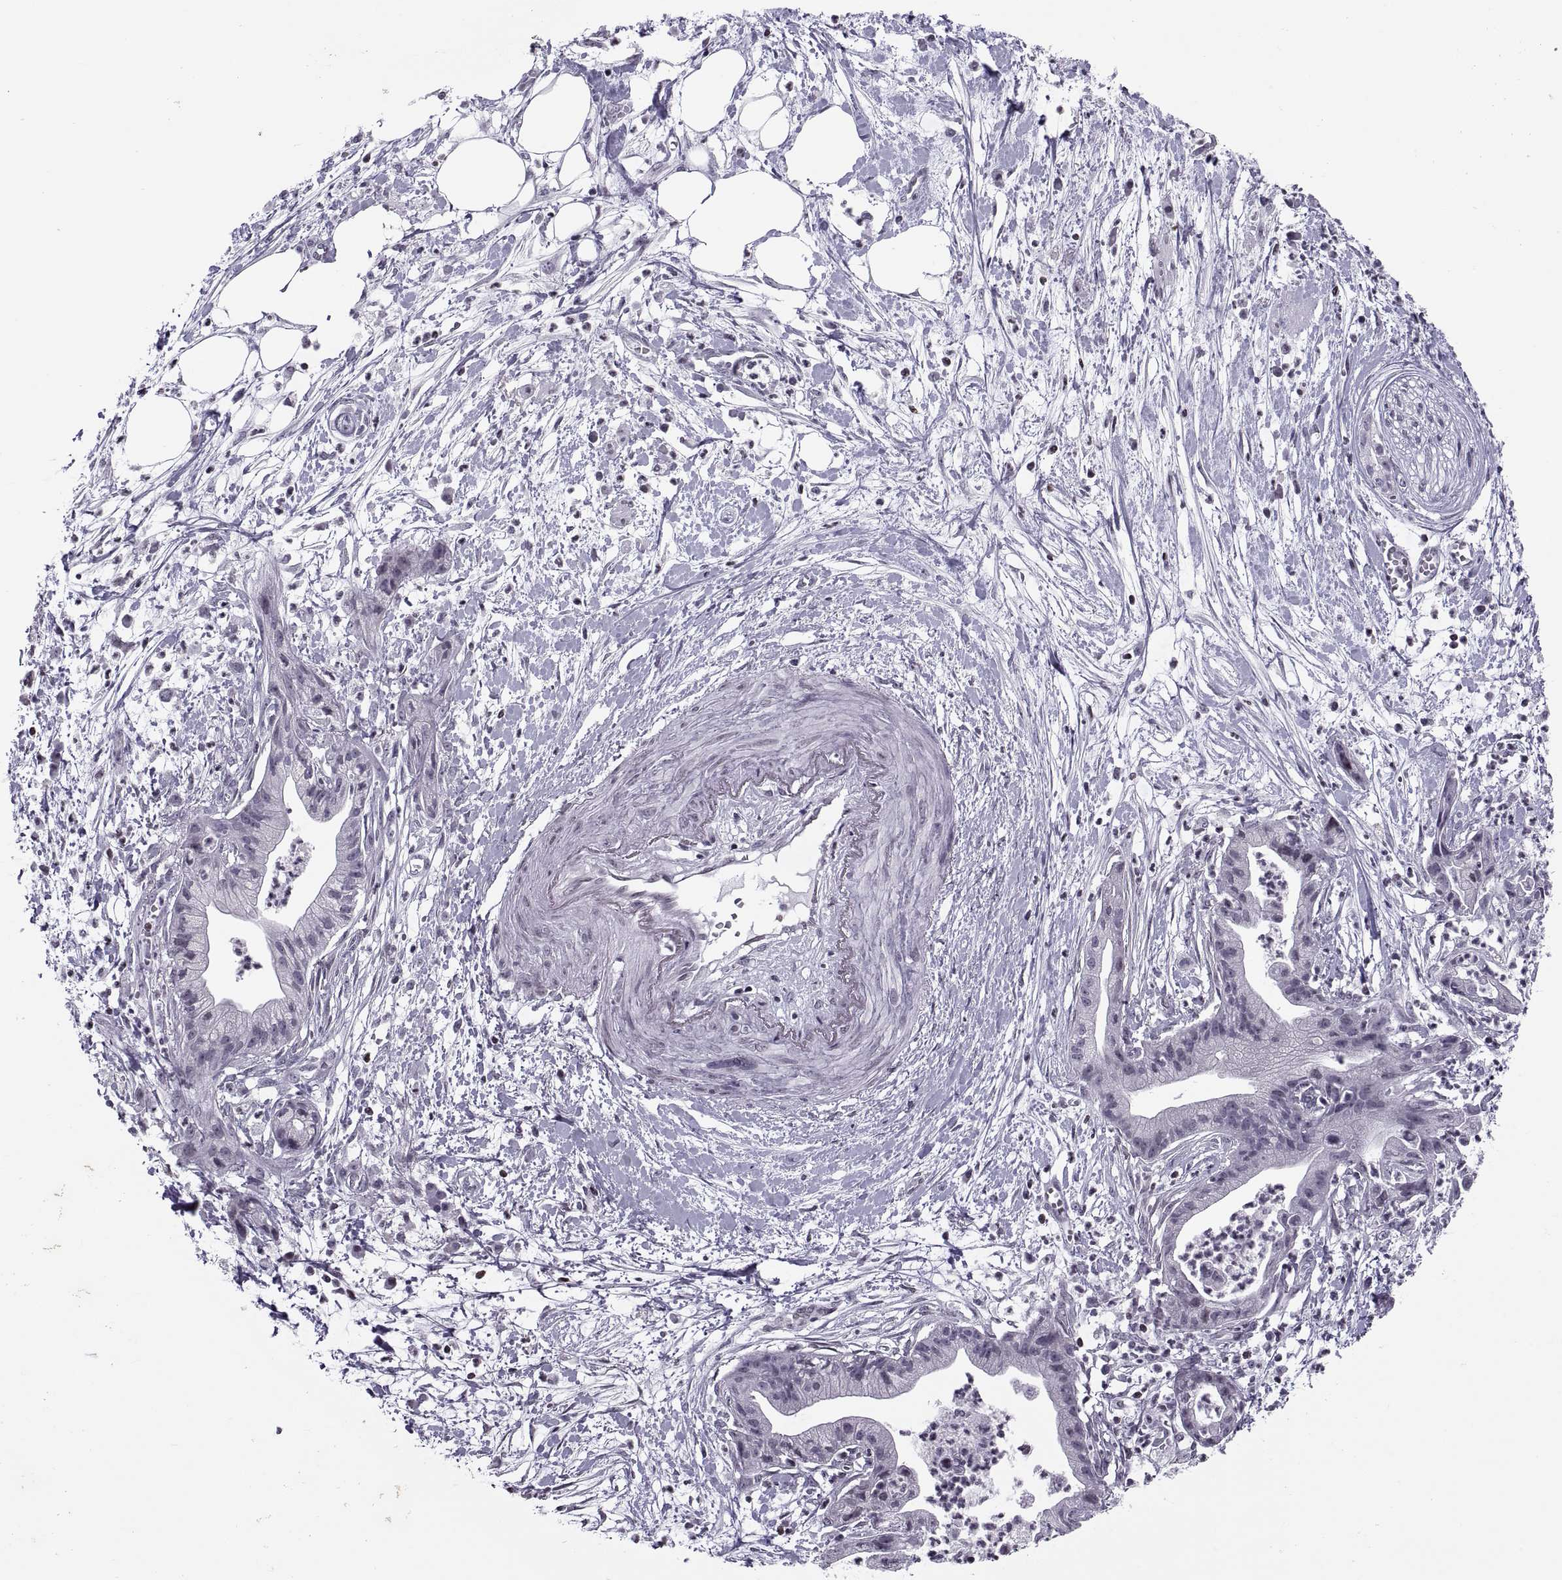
{"staining": {"intensity": "negative", "quantity": "none", "location": "none"}, "tissue": "pancreatic cancer", "cell_type": "Tumor cells", "image_type": "cancer", "snomed": [{"axis": "morphology", "description": "Normal tissue, NOS"}, {"axis": "morphology", "description": "Adenocarcinoma, NOS"}, {"axis": "topography", "description": "Lymph node"}, {"axis": "topography", "description": "Pancreas"}], "caption": "Pancreatic cancer (adenocarcinoma) stained for a protein using immunohistochemistry reveals no staining tumor cells.", "gene": "H1-8", "patient": {"sex": "female", "age": 58}}